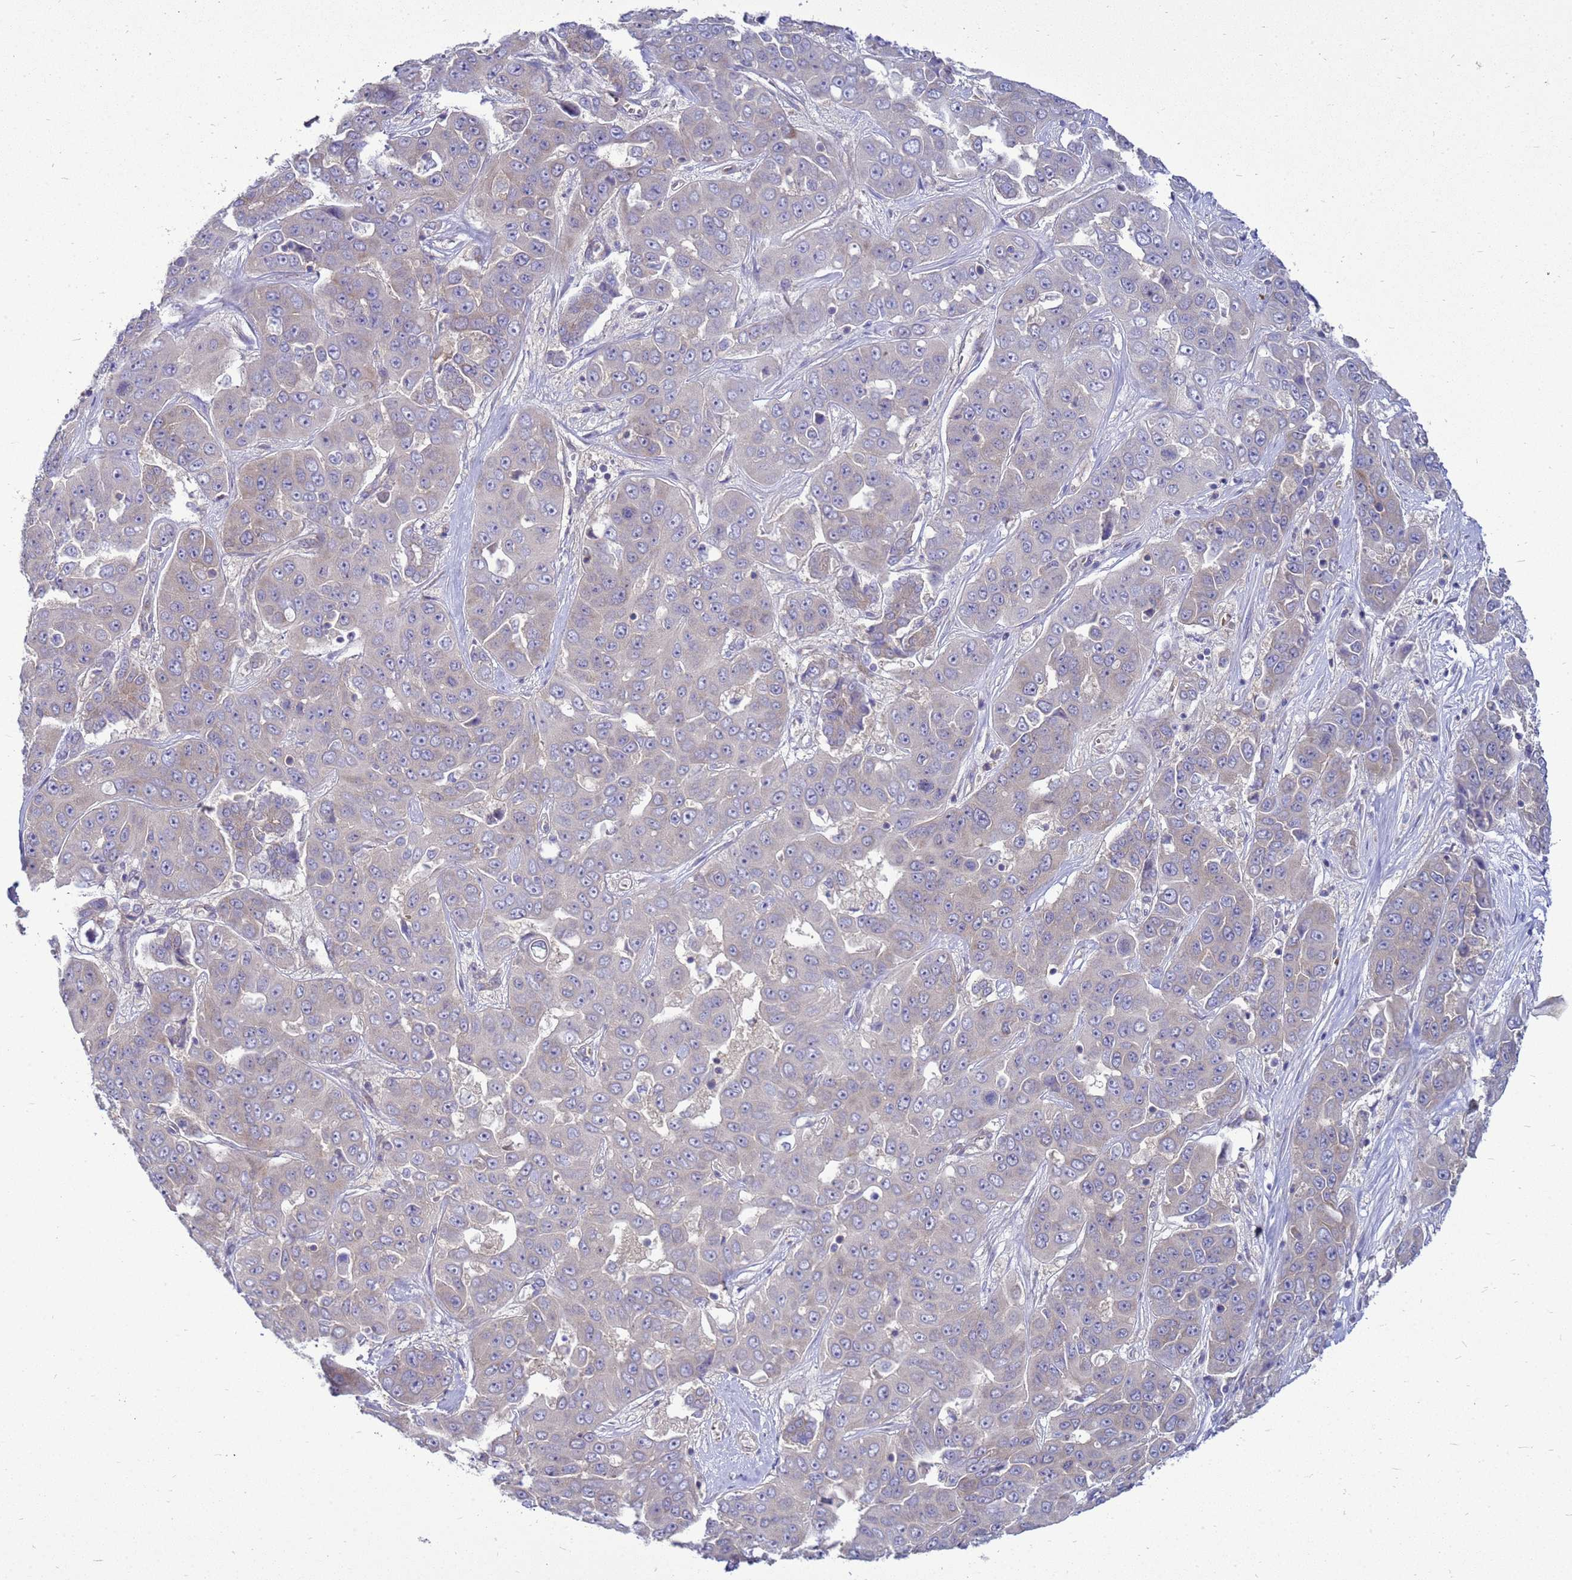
{"staining": {"intensity": "negative", "quantity": "none", "location": "none"}, "tissue": "liver cancer", "cell_type": "Tumor cells", "image_type": "cancer", "snomed": [{"axis": "morphology", "description": "Cholangiocarcinoma"}, {"axis": "topography", "description": "Liver"}], "caption": "High magnification brightfield microscopy of liver cancer stained with DAB (brown) and counterstained with hematoxylin (blue): tumor cells show no significant staining.", "gene": "MON1B", "patient": {"sex": "female", "age": 52}}